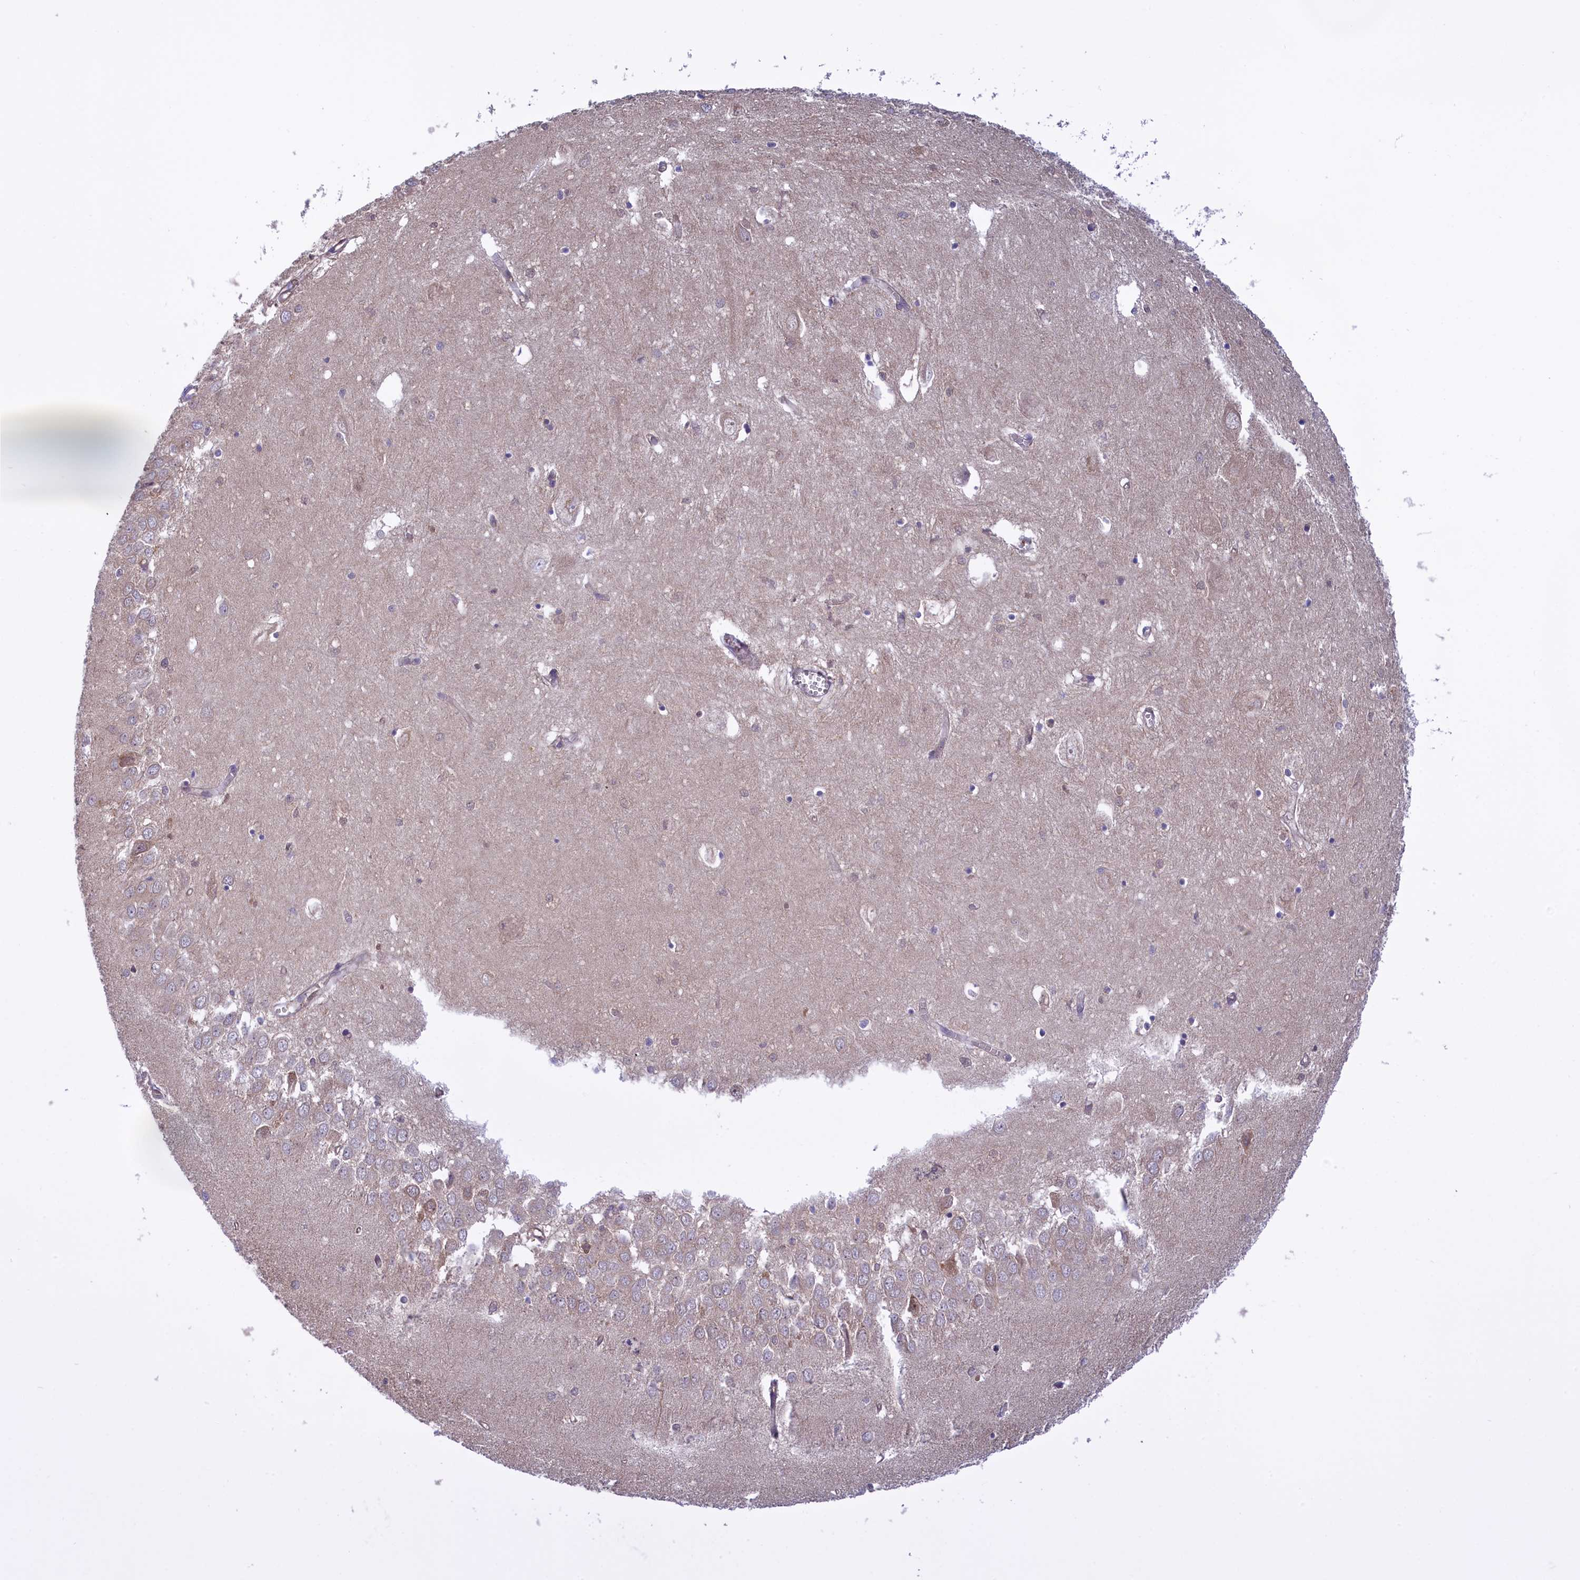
{"staining": {"intensity": "negative", "quantity": "none", "location": "none"}, "tissue": "hippocampus", "cell_type": "Glial cells", "image_type": "normal", "snomed": [{"axis": "morphology", "description": "Normal tissue, NOS"}, {"axis": "topography", "description": "Hippocampus"}], "caption": "An immunohistochemistry photomicrograph of benign hippocampus is shown. There is no staining in glial cells of hippocampus. (Stains: DAB (3,3'-diaminobenzidine) immunohistochemistry with hematoxylin counter stain, Microscopy: brightfield microscopy at high magnification).", "gene": "IZUMO2", "patient": {"sex": "female", "age": 64}}